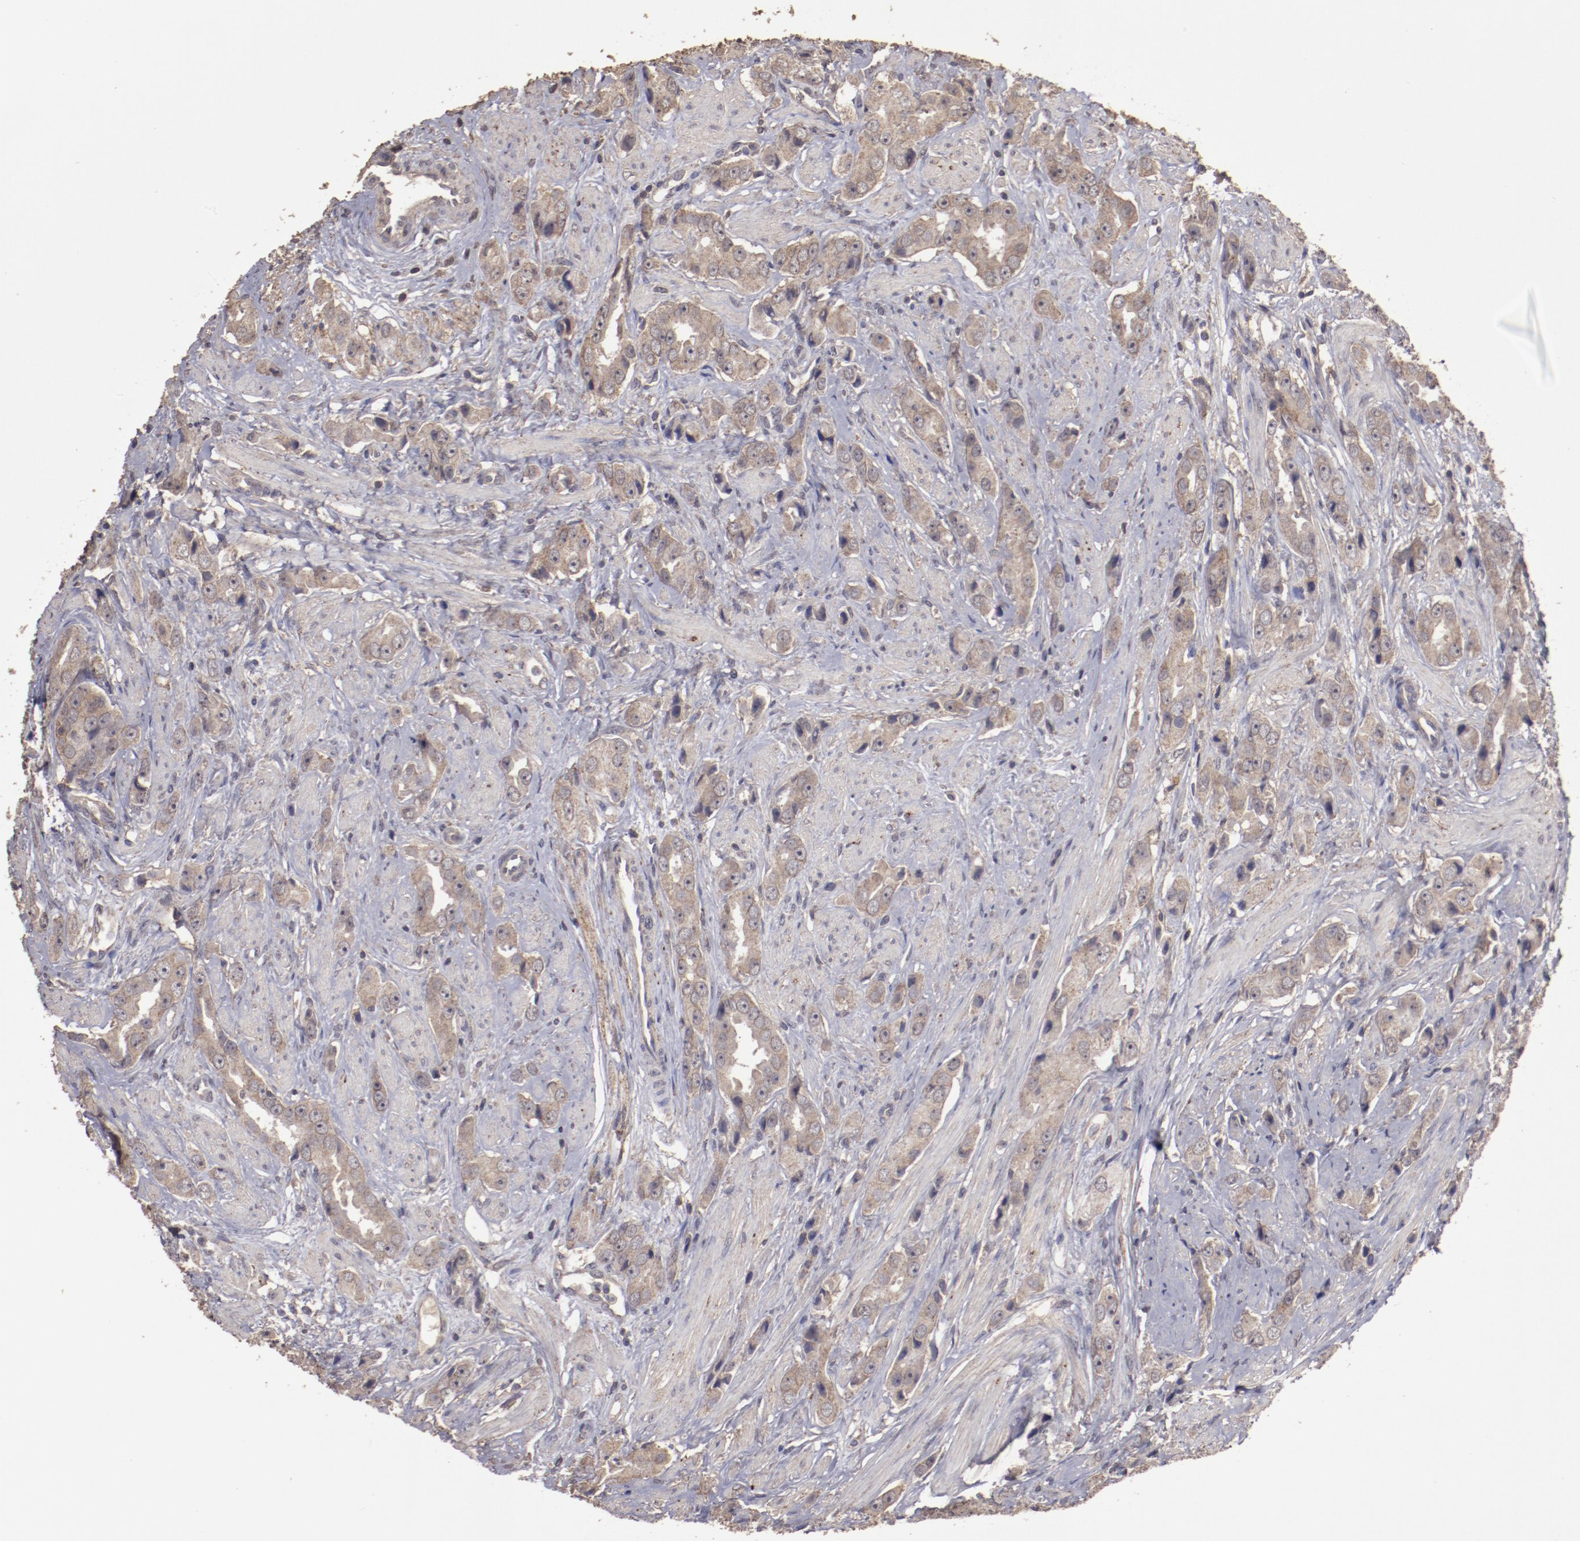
{"staining": {"intensity": "weak", "quantity": ">75%", "location": "cytoplasmic/membranous"}, "tissue": "prostate cancer", "cell_type": "Tumor cells", "image_type": "cancer", "snomed": [{"axis": "morphology", "description": "Adenocarcinoma, Medium grade"}, {"axis": "topography", "description": "Prostate"}], "caption": "Tumor cells show low levels of weak cytoplasmic/membranous staining in about >75% of cells in prostate cancer.", "gene": "FAT1", "patient": {"sex": "male", "age": 53}}